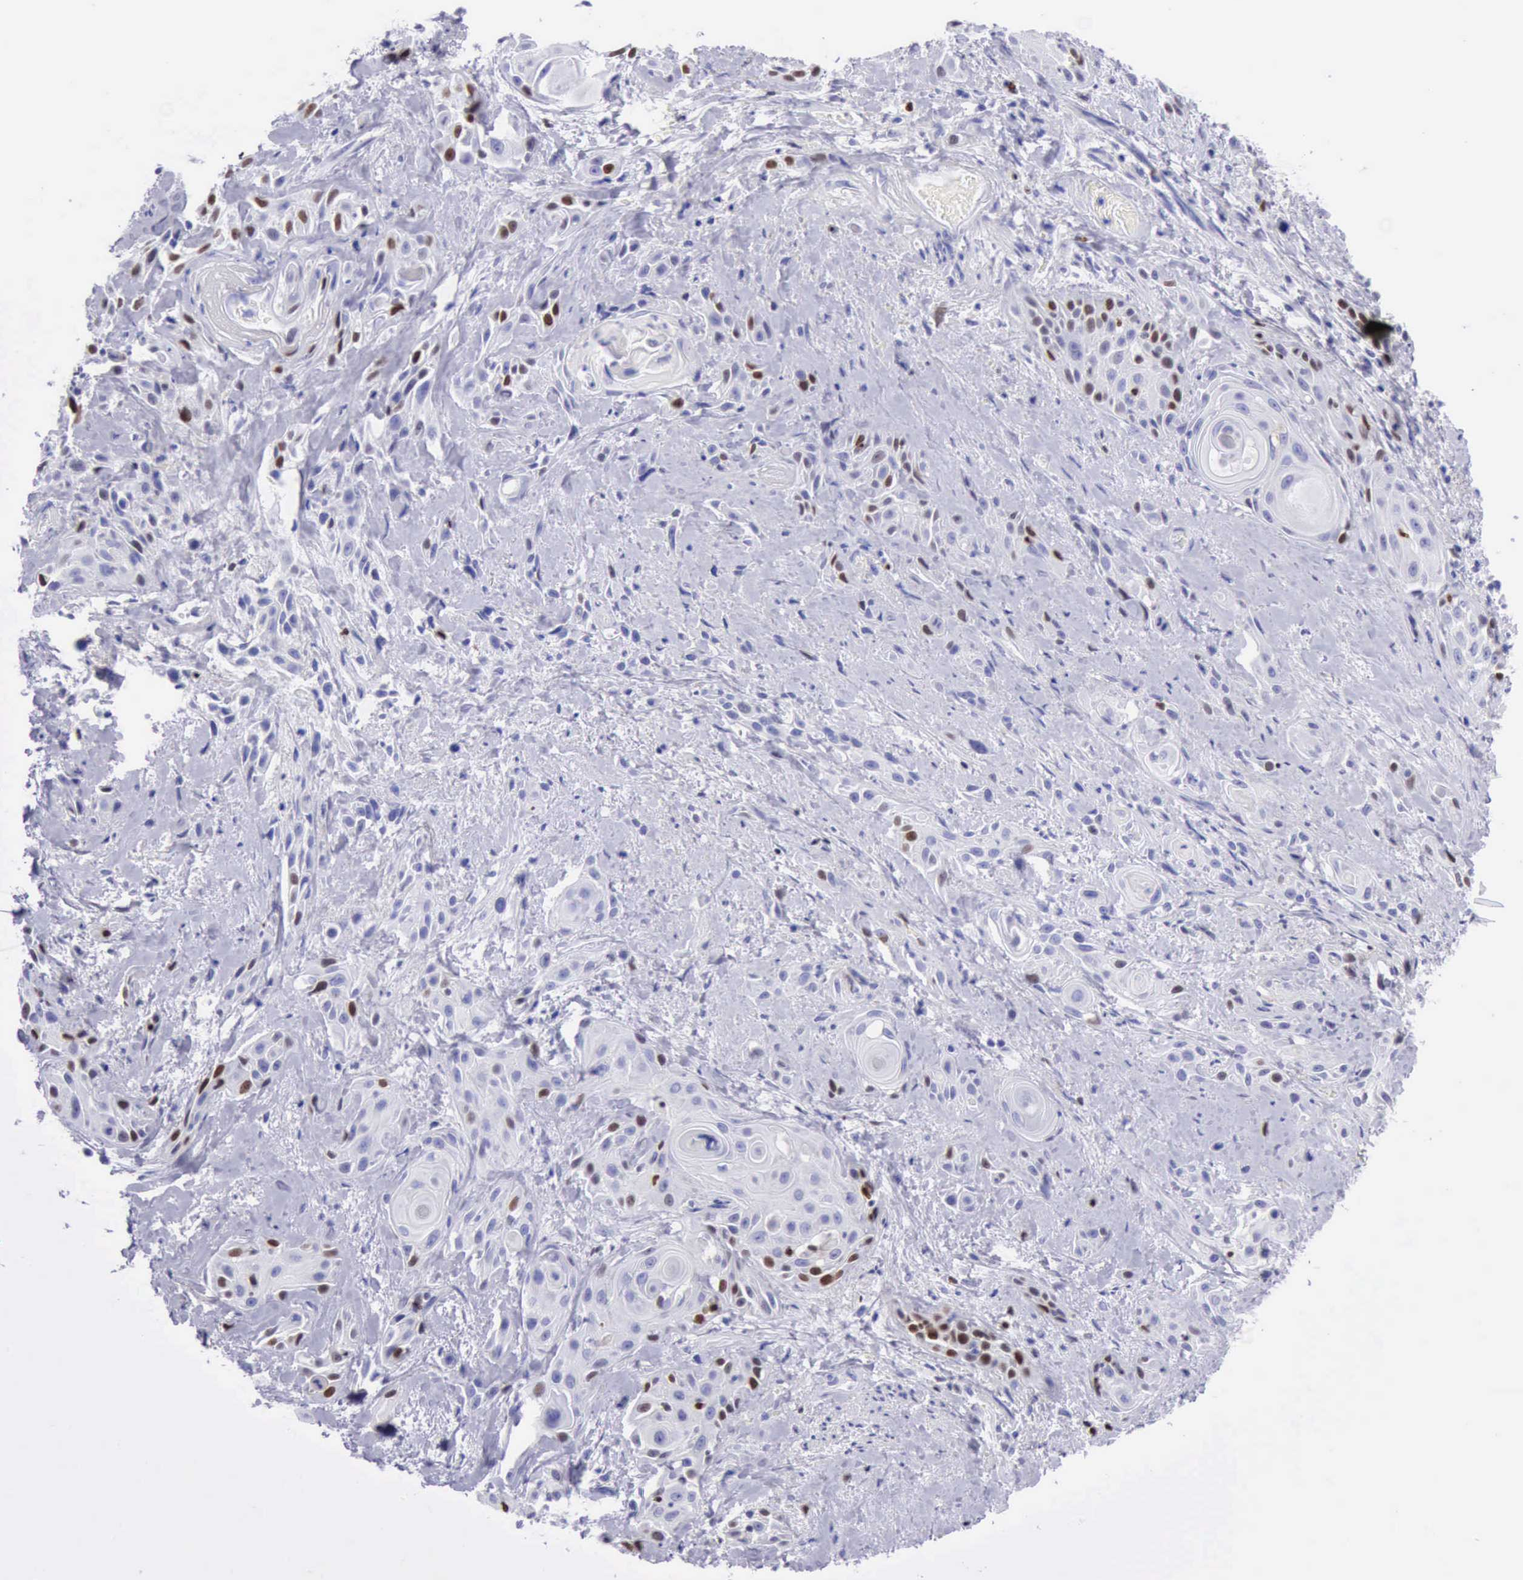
{"staining": {"intensity": "moderate", "quantity": "<25%", "location": "nuclear"}, "tissue": "skin cancer", "cell_type": "Tumor cells", "image_type": "cancer", "snomed": [{"axis": "morphology", "description": "Squamous cell carcinoma, NOS"}, {"axis": "topography", "description": "Skin"}, {"axis": "topography", "description": "Anal"}], "caption": "Immunohistochemistry of human skin cancer displays low levels of moderate nuclear positivity in approximately <25% of tumor cells.", "gene": "MCM2", "patient": {"sex": "male", "age": 64}}